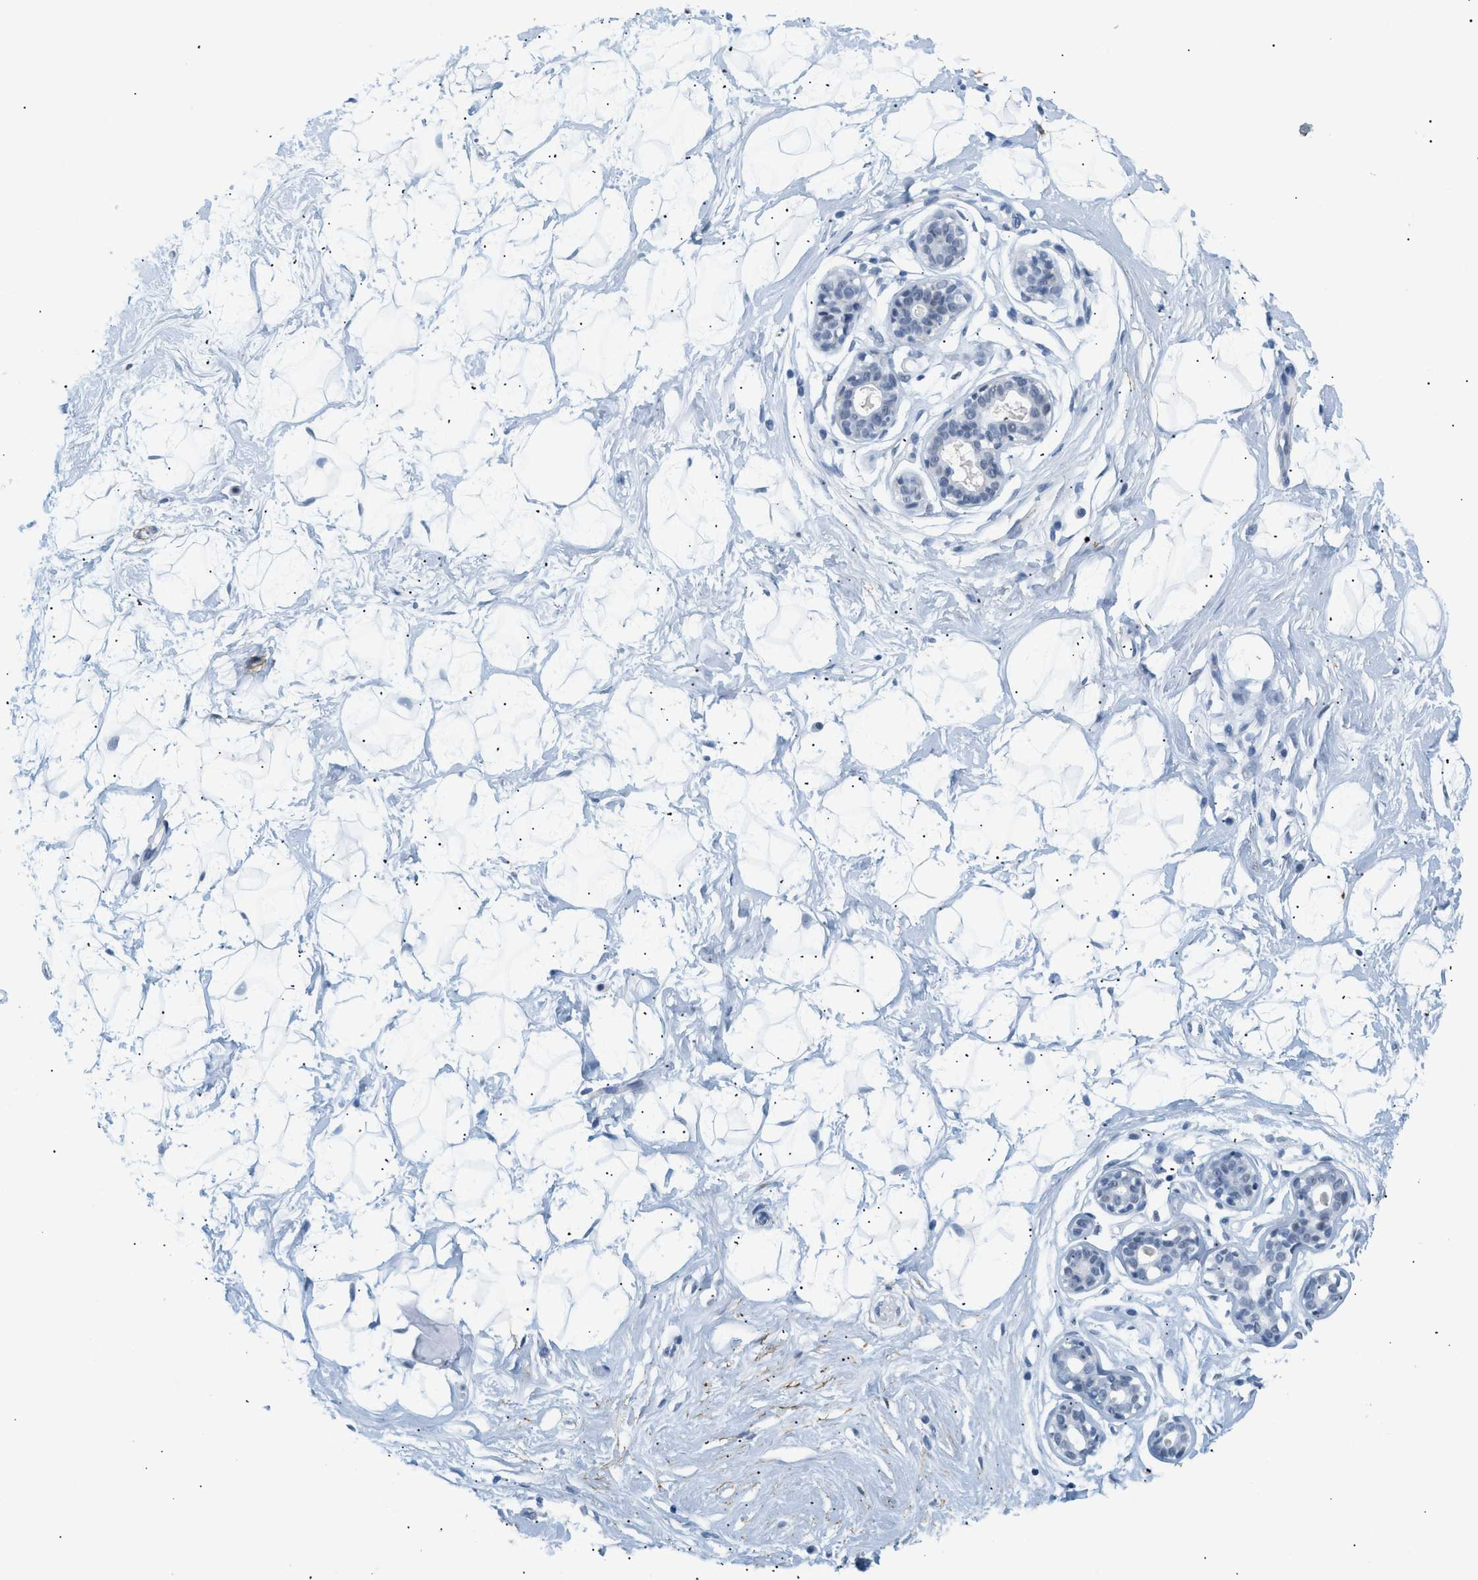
{"staining": {"intensity": "negative", "quantity": "none", "location": "none"}, "tissue": "breast", "cell_type": "Adipocytes", "image_type": "normal", "snomed": [{"axis": "morphology", "description": "Normal tissue, NOS"}, {"axis": "topography", "description": "Breast"}], "caption": "This is an immunohistochemistry photomicrograph of benign breast. There is no positivity in adipocytes.", "gene": "ELN", "patient": {"sex": "female", "age": 23}}